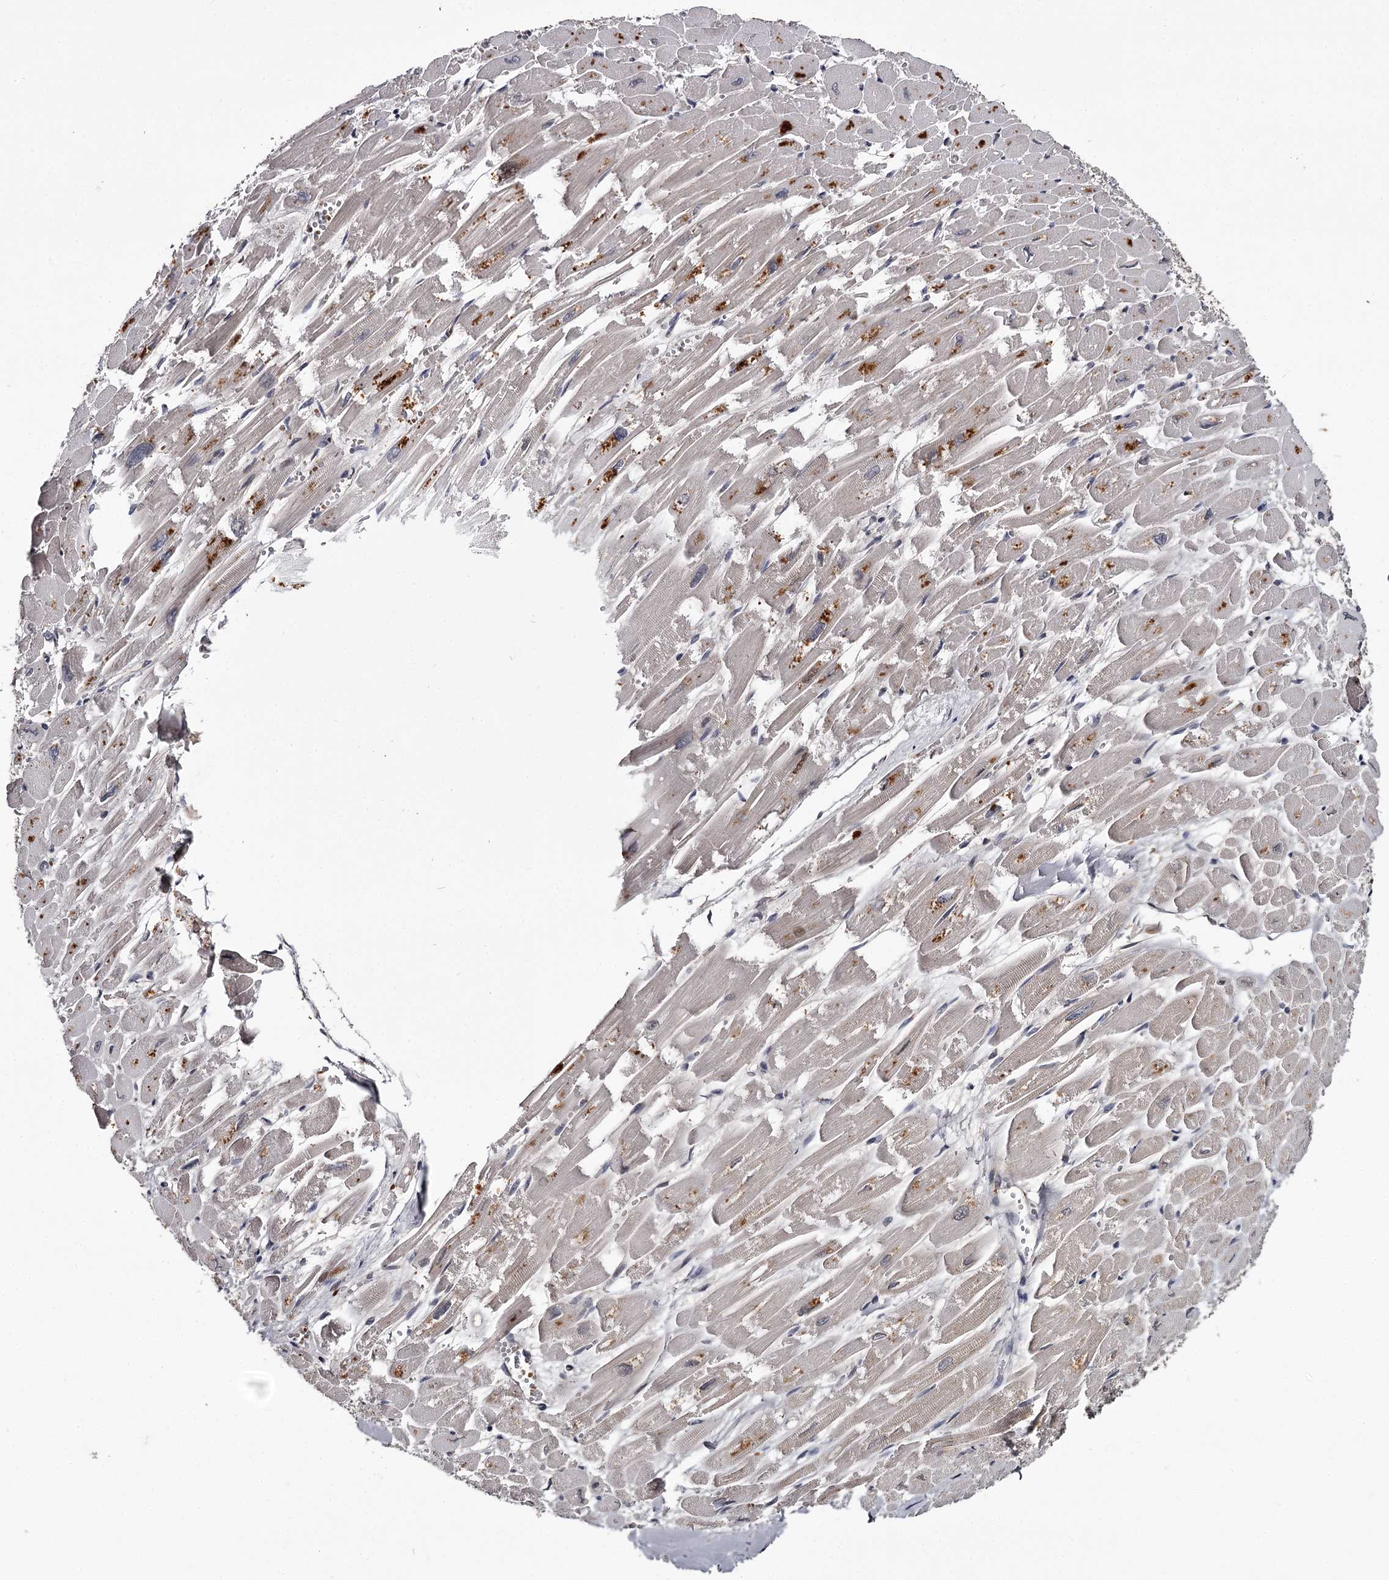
{"staining": {"intensity": "moderate", "quantity": "<25%", "location": "cytoplasmic/membranous"}, "tissue": "heart muscle", "cell_type": "Cardiomyocytes", "image_type": "normal", "snomed": [{"axis": "morphology", "description": "Normal tissue, NOS"}, {"axis": "topography", "description": "Heart"}], "caption": "Protein staining of benign heart muscle demonstrates moderate cytoplasmic/membranous expression in about <25% of cardiomyocytes.", "gene": "RNF44", "patient": {"sex": "male", "age": 54}}